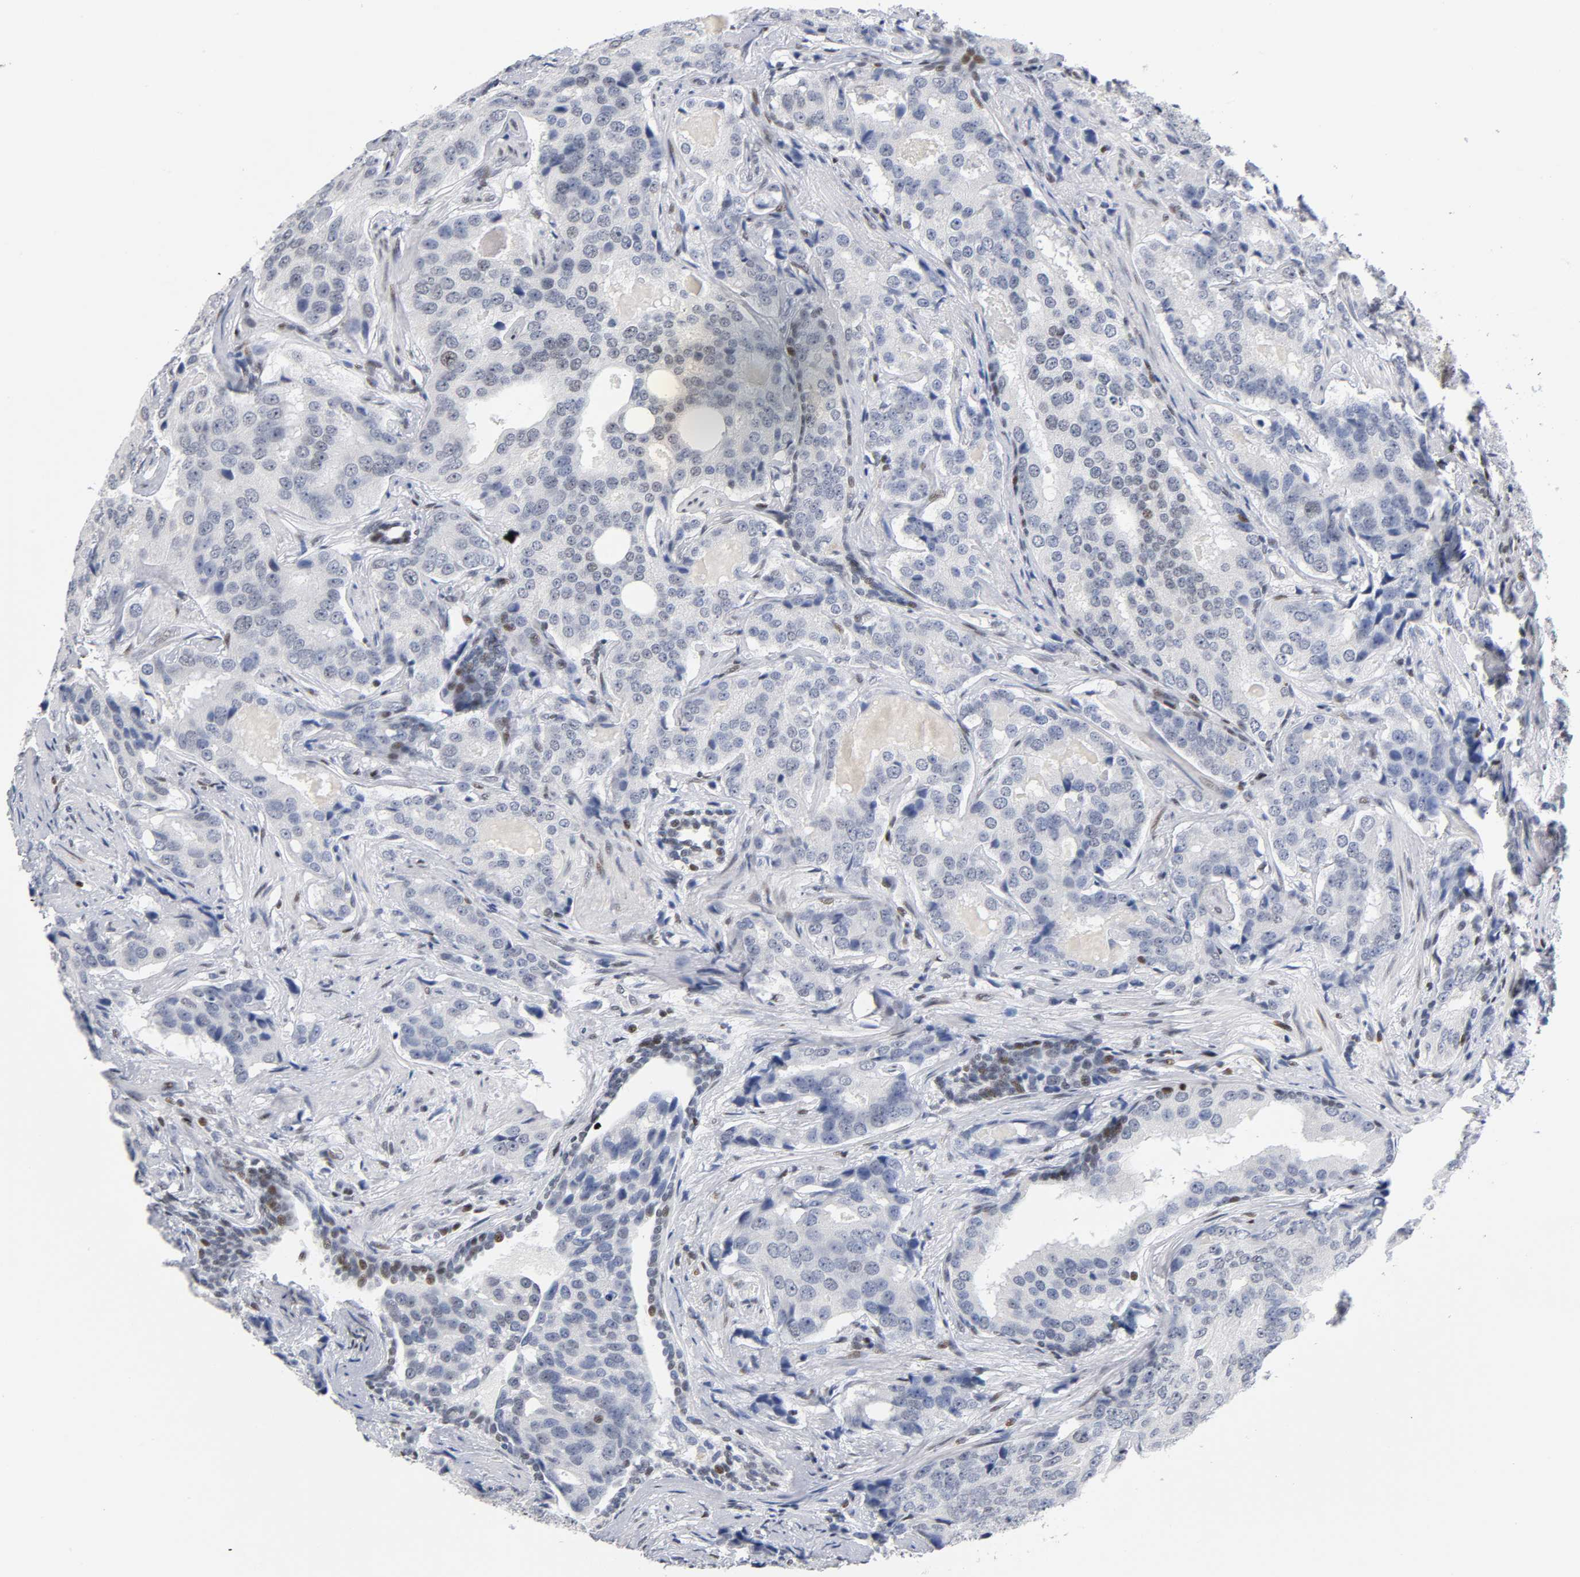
{"staining": {"intensity": "negative", "quantity": "none", "location": "none"}, "tissue": "prostate cancer", "cell_type": "Tumor cells", "image_type": "cancer", "snomed": [{"axis": "morphology", "description": "Adenocarcinoma, High grade"}, {"axis": "topography", "description": "Prostate"}], "caption": "This is an immunohistochemistry (IHC) image of prostate adenocarcinoma (high-grade). There is no staining in tumor cells.", "gene": "SP3", "patient": {"sex": "male", "age": 58}}